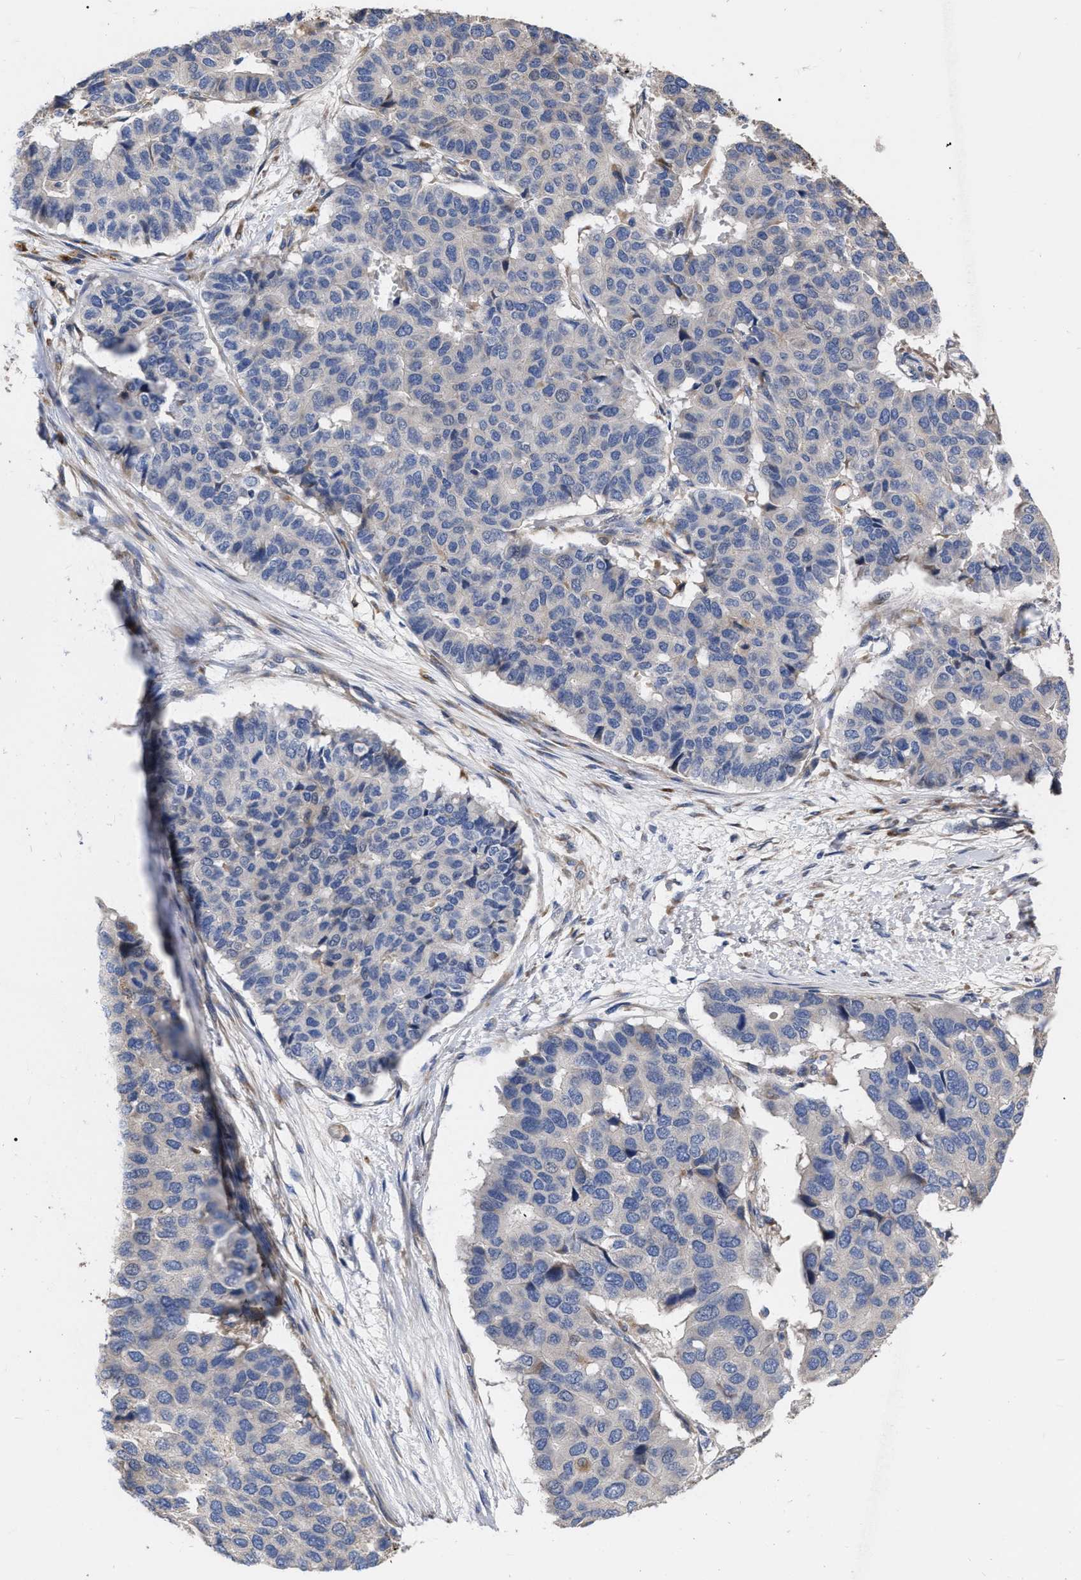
{"staining": {"intensity": "negative", "quantity": "none", "location": "none"}, "tissue": "pancreatic cancer", "cell_type": "Tumor cells", "image_type": "cancer", "snomed": [{"axis": "morphology", "description": "Adenocarcinoma, NOS"}, {"axis": "topography", "description": "Pancreas"}], "caption": "Immunohistochemistry image of adenocarcinoma (pancreatic) stained for a protein (brown), which displays no expression in tumor cells. Nuclei are stained in blue.", "gene": "MLST8", "patient": {"sex": "male", "age": 50}}